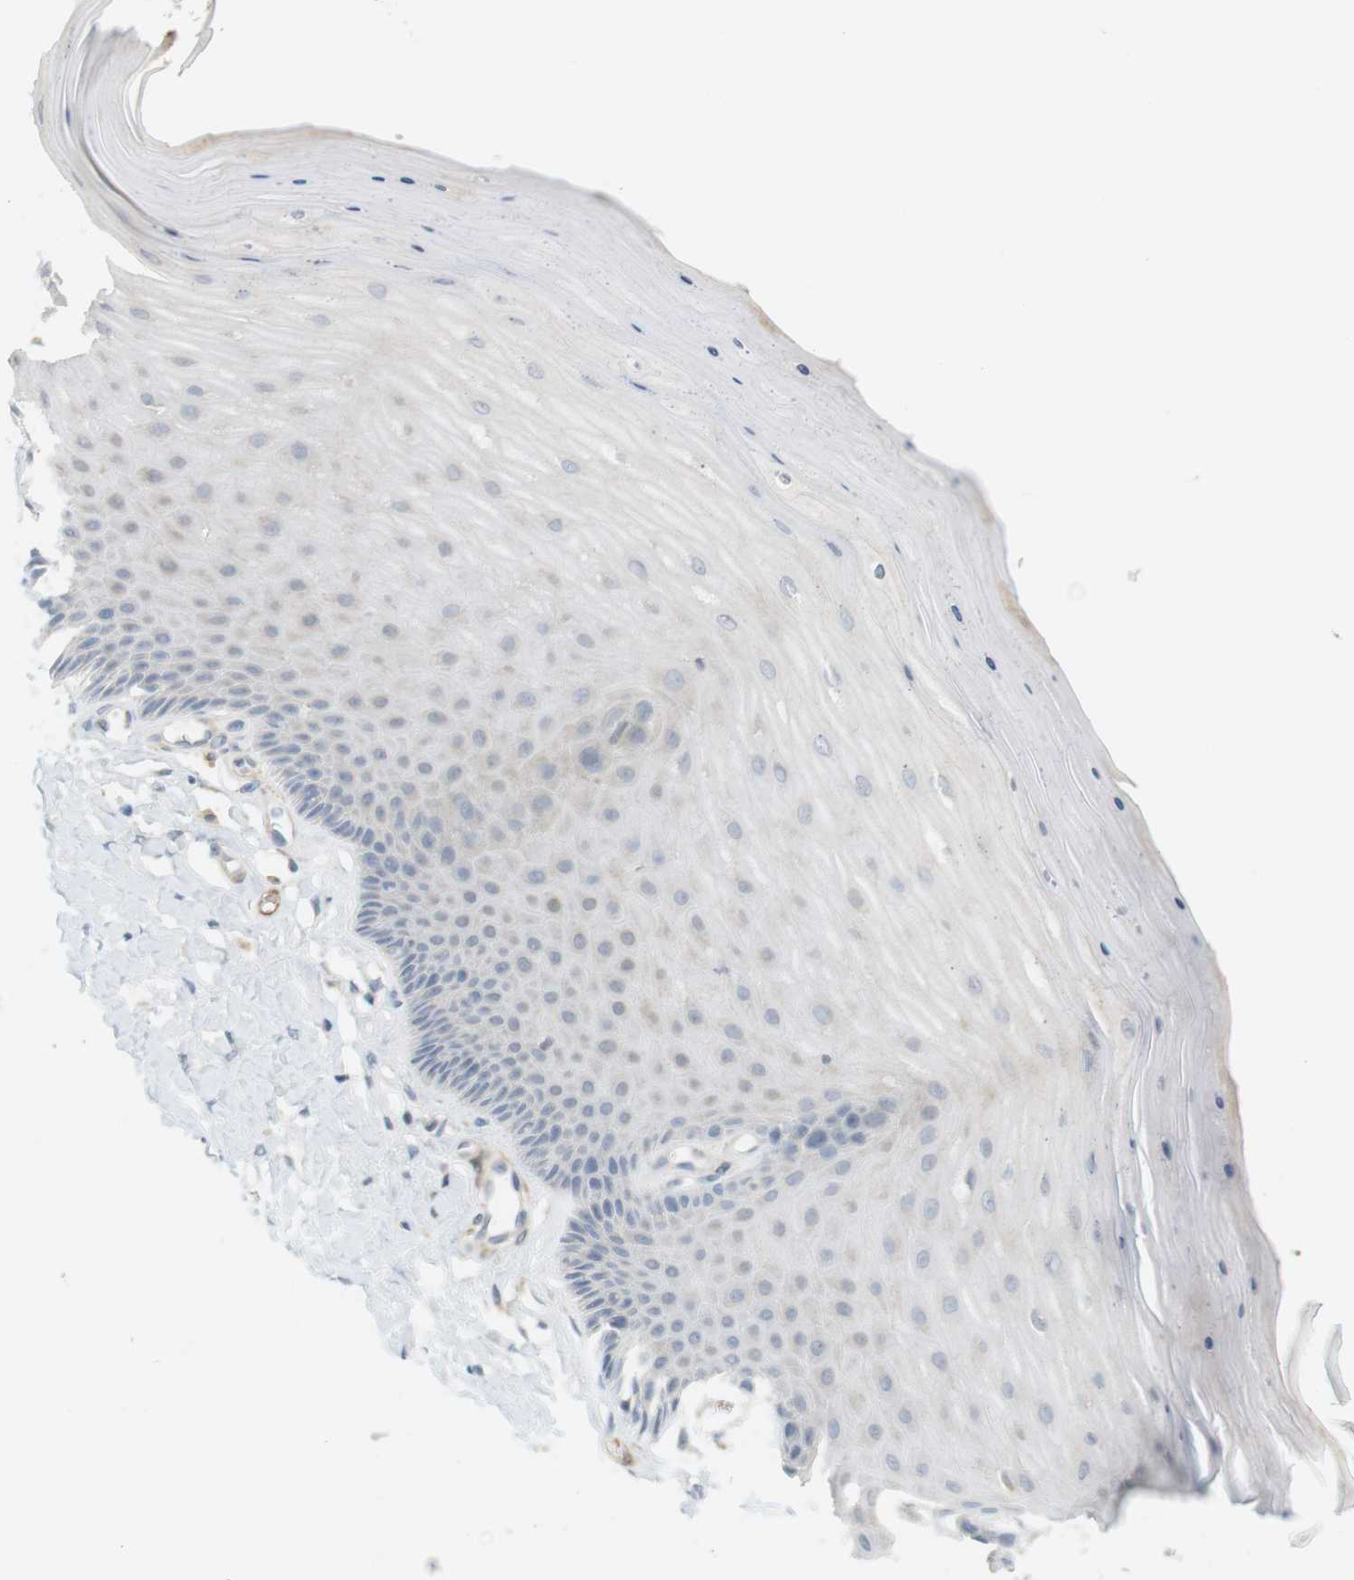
{"staining": {"intensity": "negative", "quantity": "none", "location": "none"}, "tissue": "cervix", "cell_type": "Squamous epithelial cells", "image_type": "normal", "snomed": [{"axis": "morphology", "description": "Normal tissue, NOS"}, {"axis": "topography", "description": "Cervix"}], "caption": "This photomicrograph is of benign cervix stained with immunohistochemistry to label a protein in brown with the nuclei are counter-stained blue. There is no staining in squamous epithelial cells.", "gene": "PDE3A", "patient": {"sex": "female", "age": 55}}